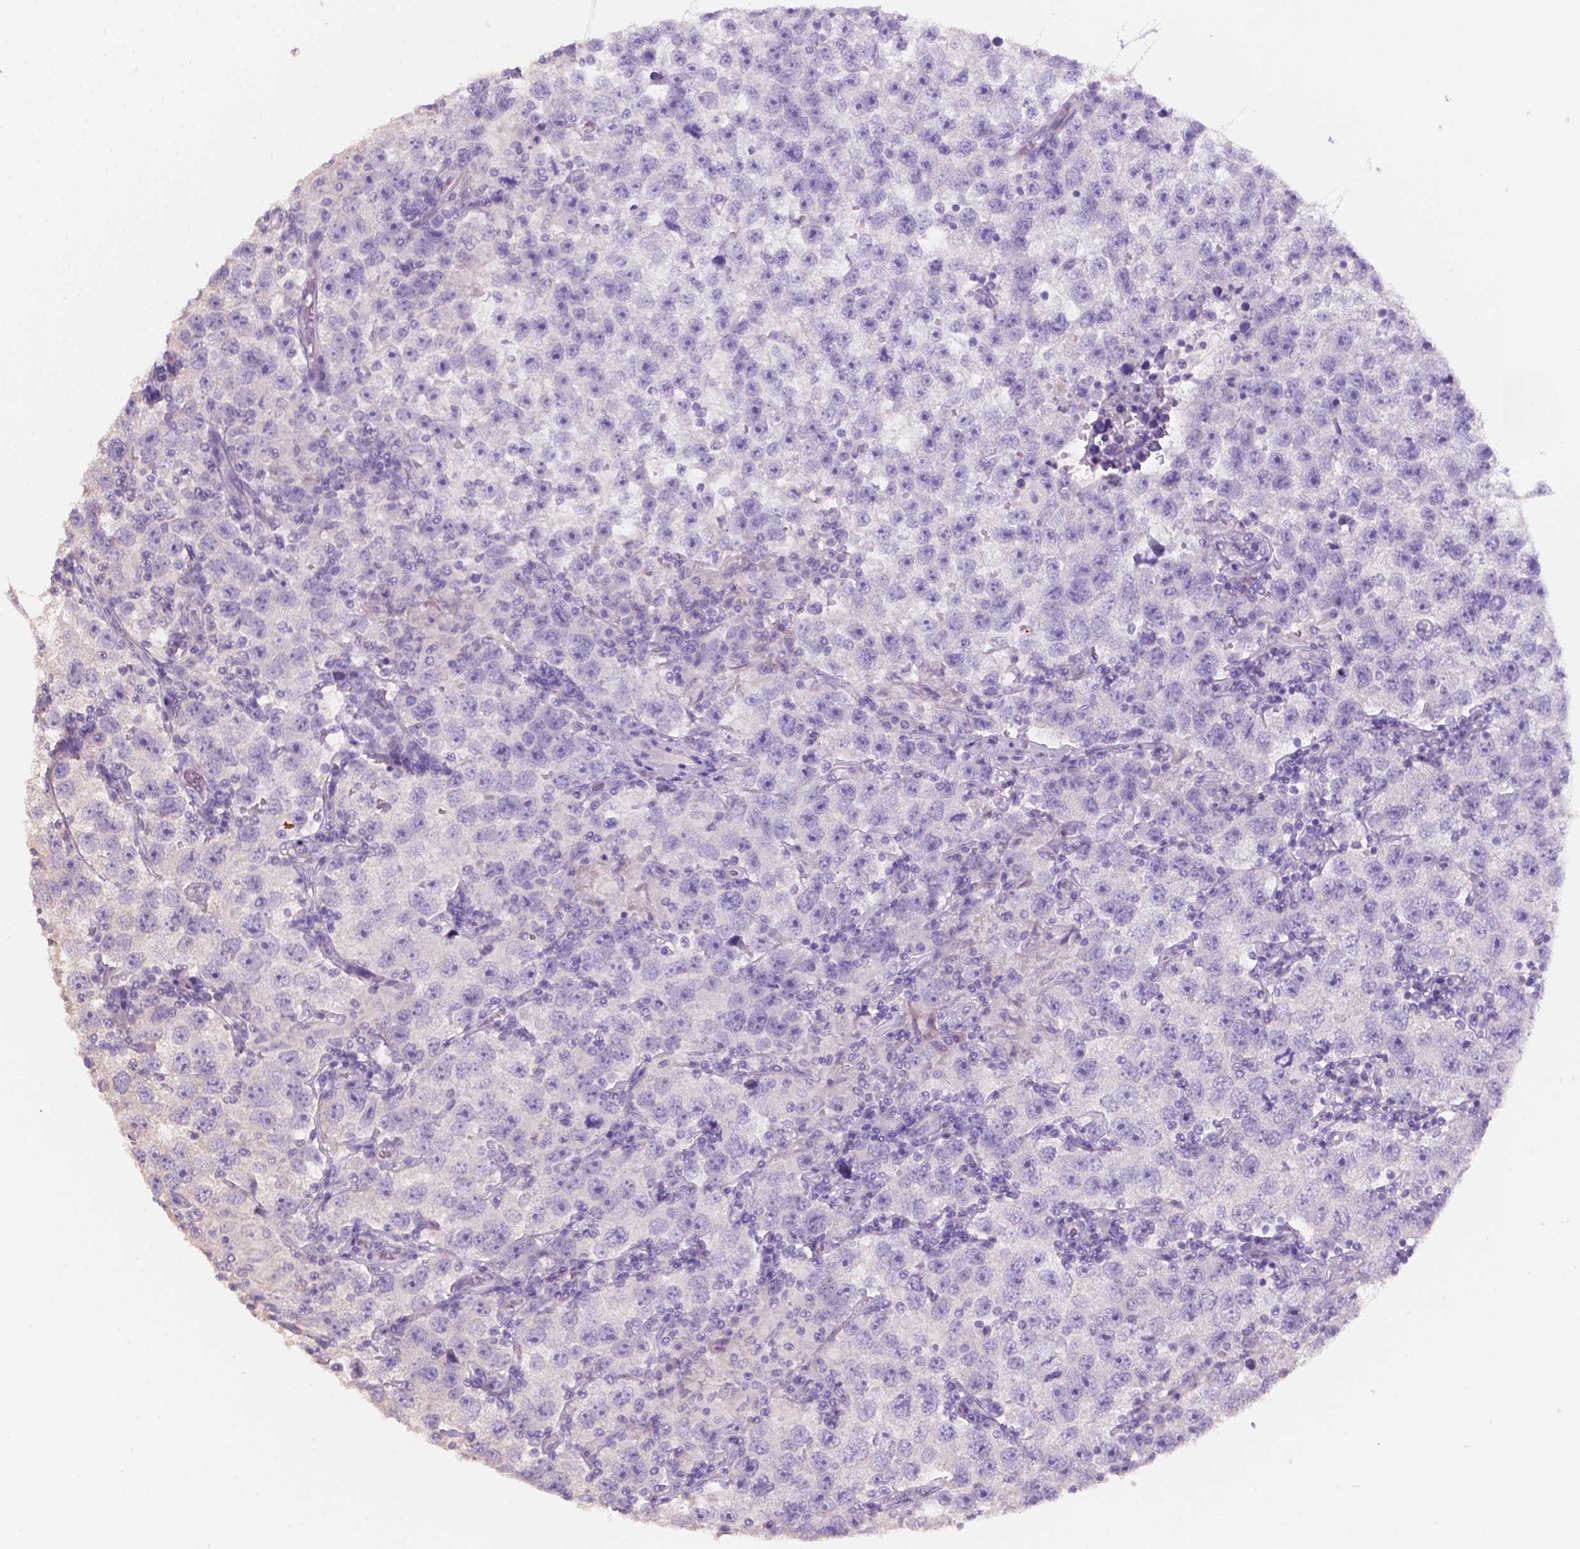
{"staining": {"intensity": "negative", "quantity": "none", "location": "none"}, "tissue": "testis cancer", "cell_type": "Tumor cells", "image_type": "cancer", "snomed": [{"axis": "morphology", "description": "Seminoma, NOS"}, {"axis": "topography", "description": "Testis"}], "caption": "Histopathology image shows no protein staining in tumor cells of testis cancer tissue.", "gene": "SBSN", "patient": {"sex": "male", "age": 26}}